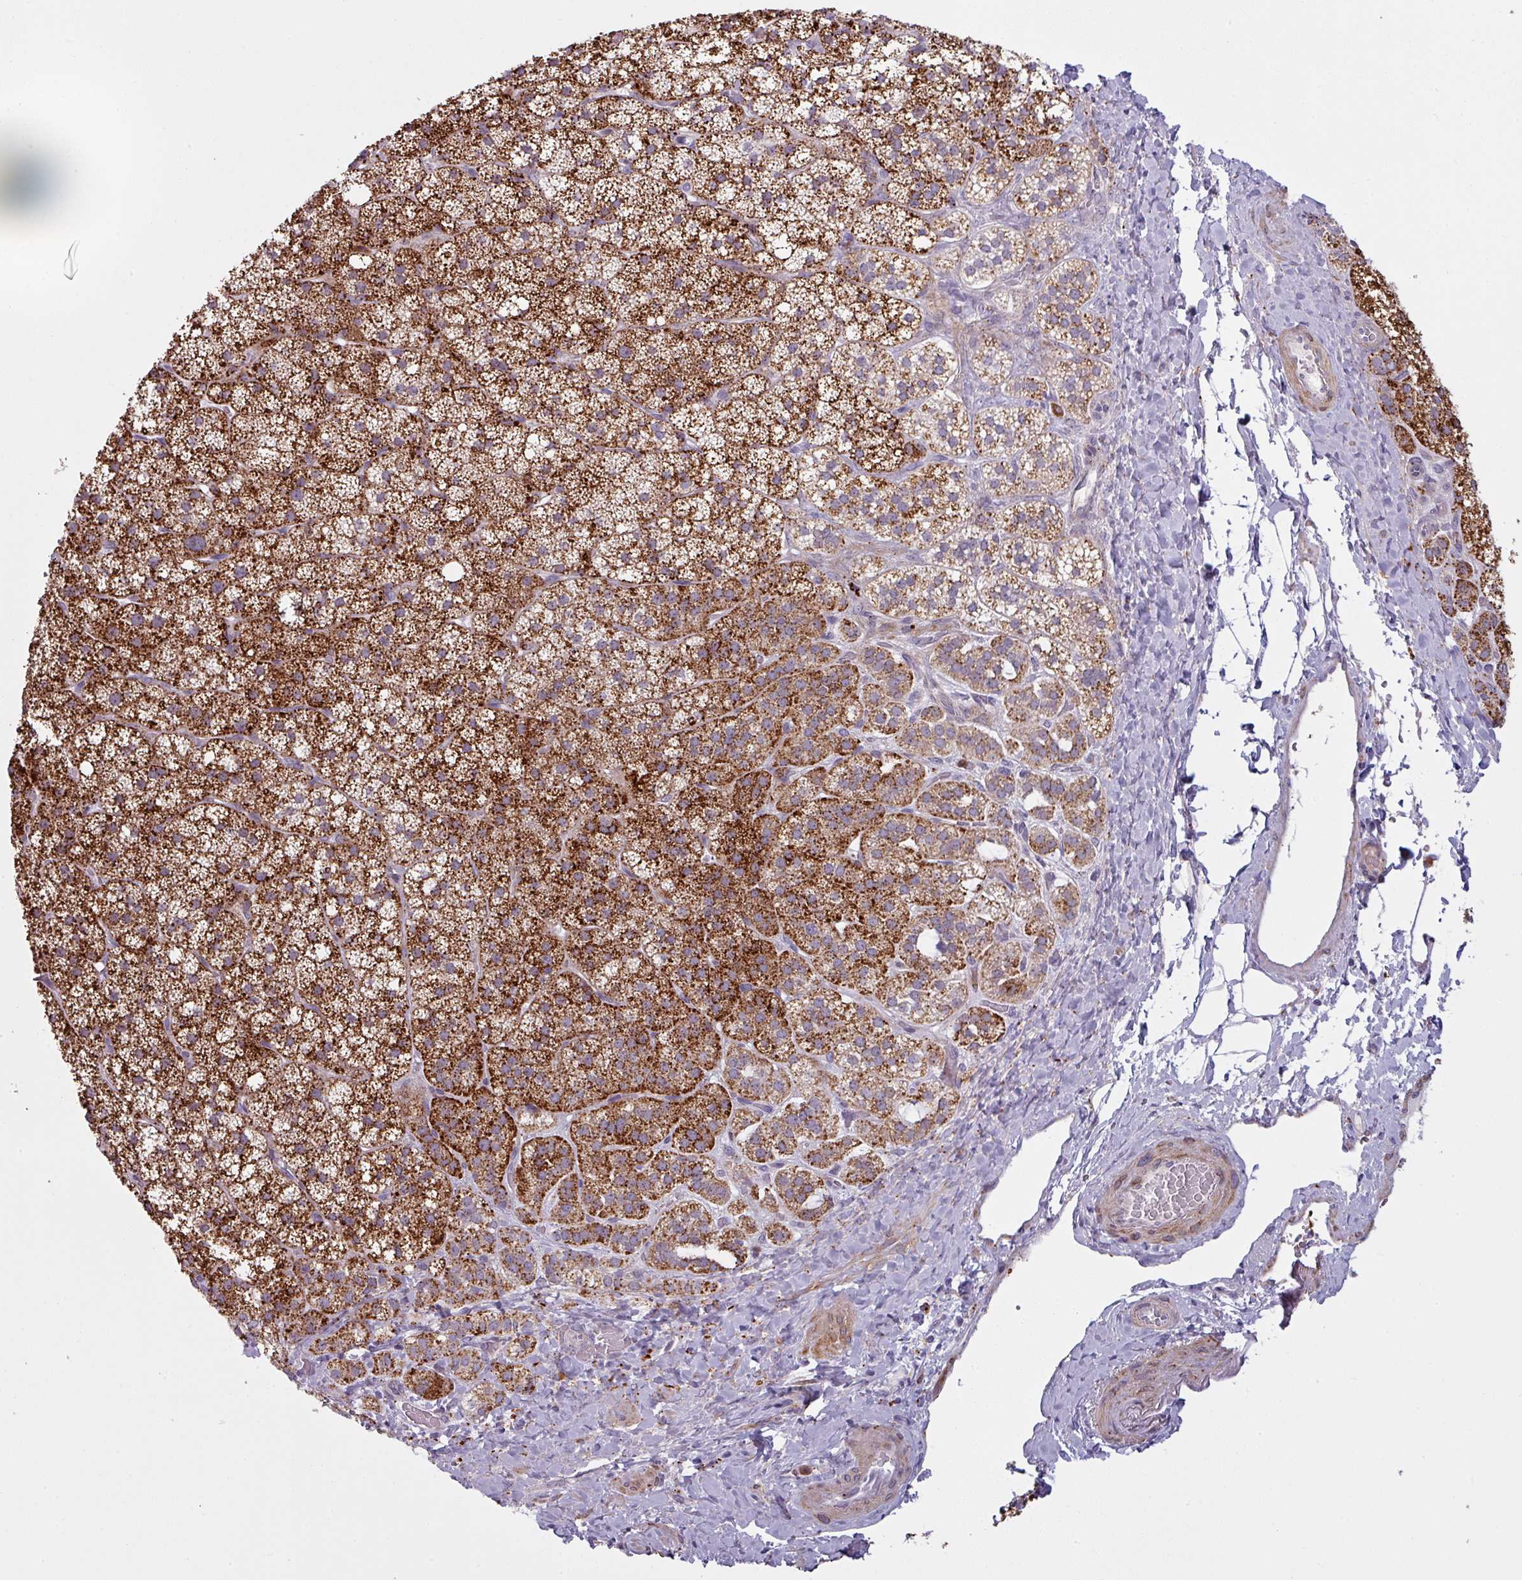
{"staining": {"intensity": "strong", "quantity": ">75%", "location": "cytoplasmic/membranous"}, "tissue": "adrenal gland", "cell_type": "Glandular cells", "image_type": "normal", "snomed": [{"axis": "morphology", "description": "Normal tissue, NOS"}, {"axis": "topography", "description": "Adrenal gland"}], "caption": "Immunohistochemistry image of benign human adrenal gland stained for a protein (brown), which reveals high levels of strong cytoplasmic/membranous staining in approximately >75% of glandular cells.", "gene": "MAP7D2", "patient": {"sex": "male", "age": 53}}